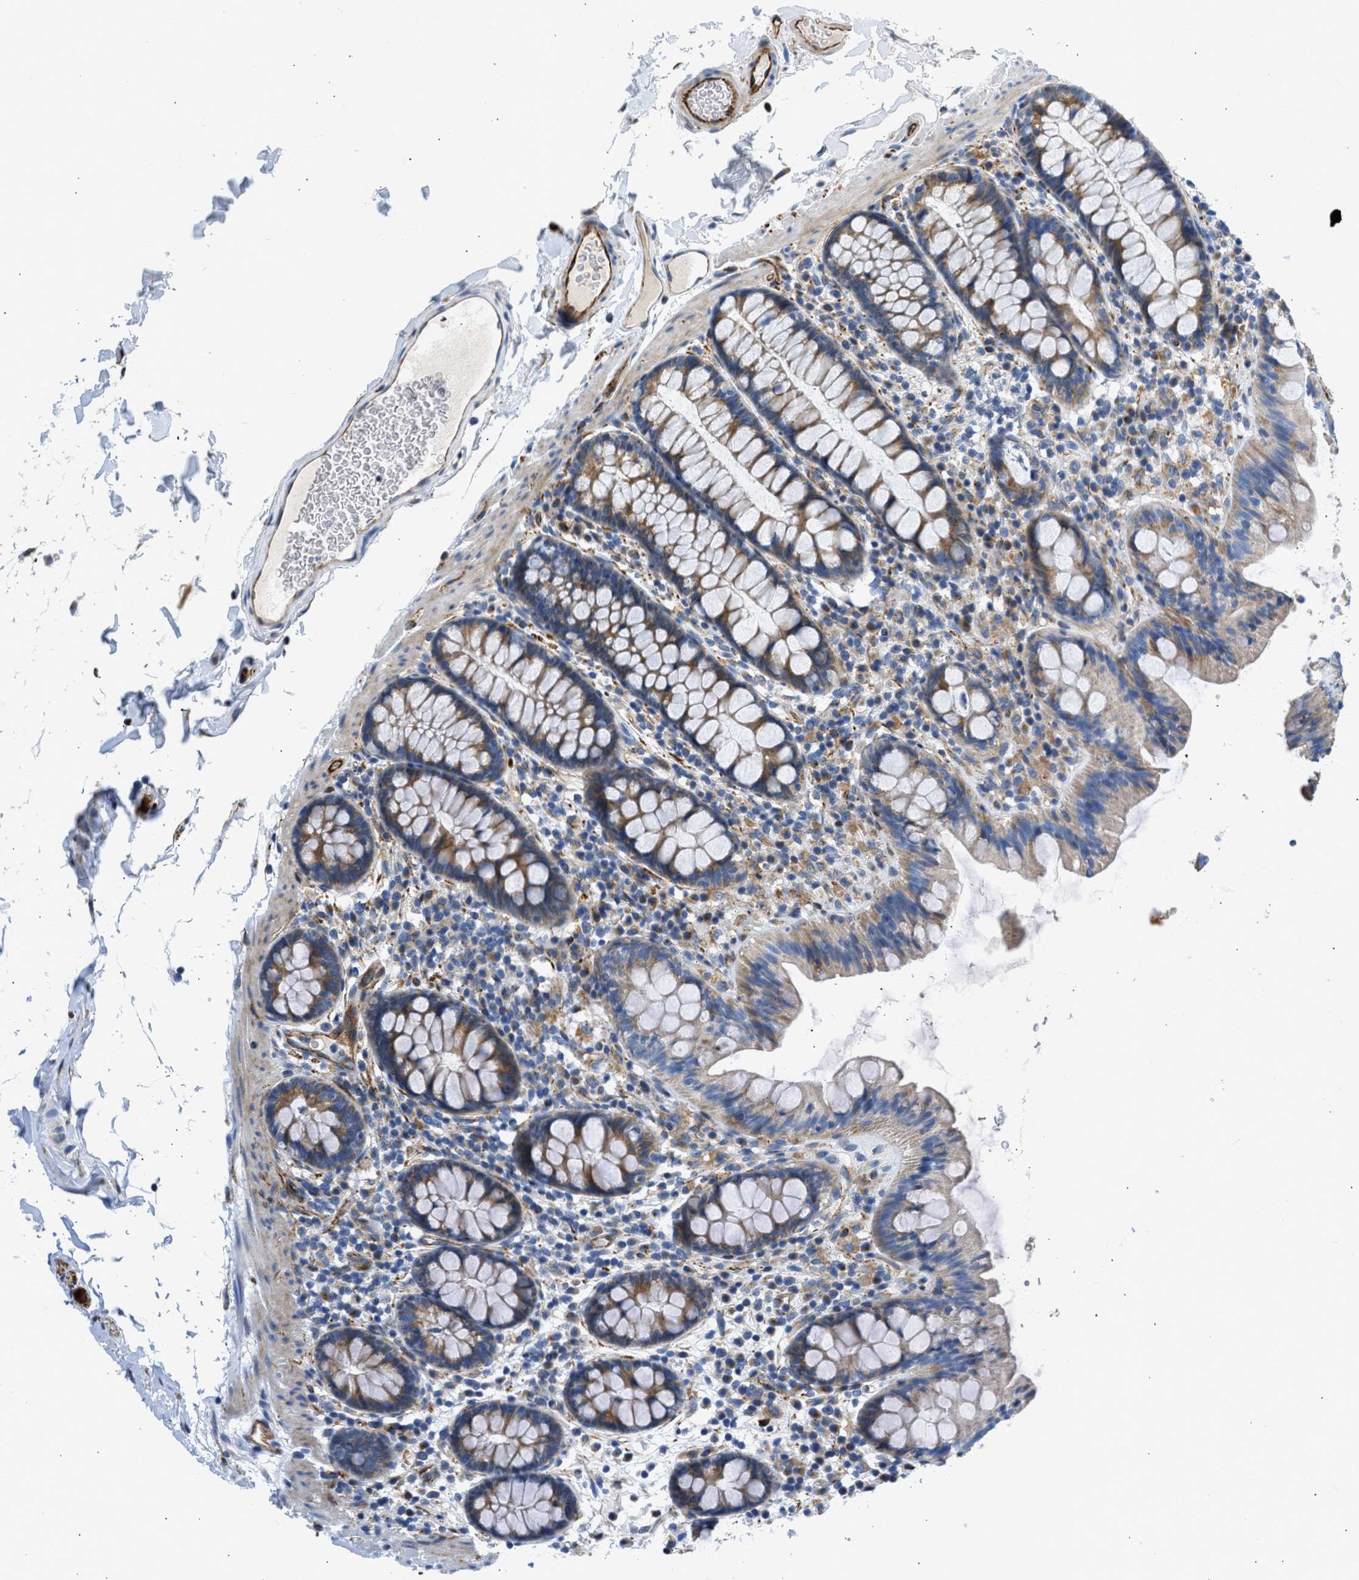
{"staining": {"intensity": "moderate", "quantity": ">75%", "location": "cytoplasmic/membranous"}, "tissue": "colon", "cell_type": "Endothelial cells", "image_type": "normal", "snomed": [{"axis": "morphology", "description": "Normal tissue, NOS"}, {"axis": "topography", "description": "Colon"}], "caption": "Immunohistochemical staining of normal colon displays moderate cytoplasmic/membranous protein staining in about >75% of endothelial cells. The staining was performed using DAB (3,3'-diaminobenzidine) to visualize the protein expression in brown, while the nuclei were stained in blue with hematoxylin (Magnification: 20x).", "gene": "ULK4", "patient": {"sex": "female", "age": 80}}